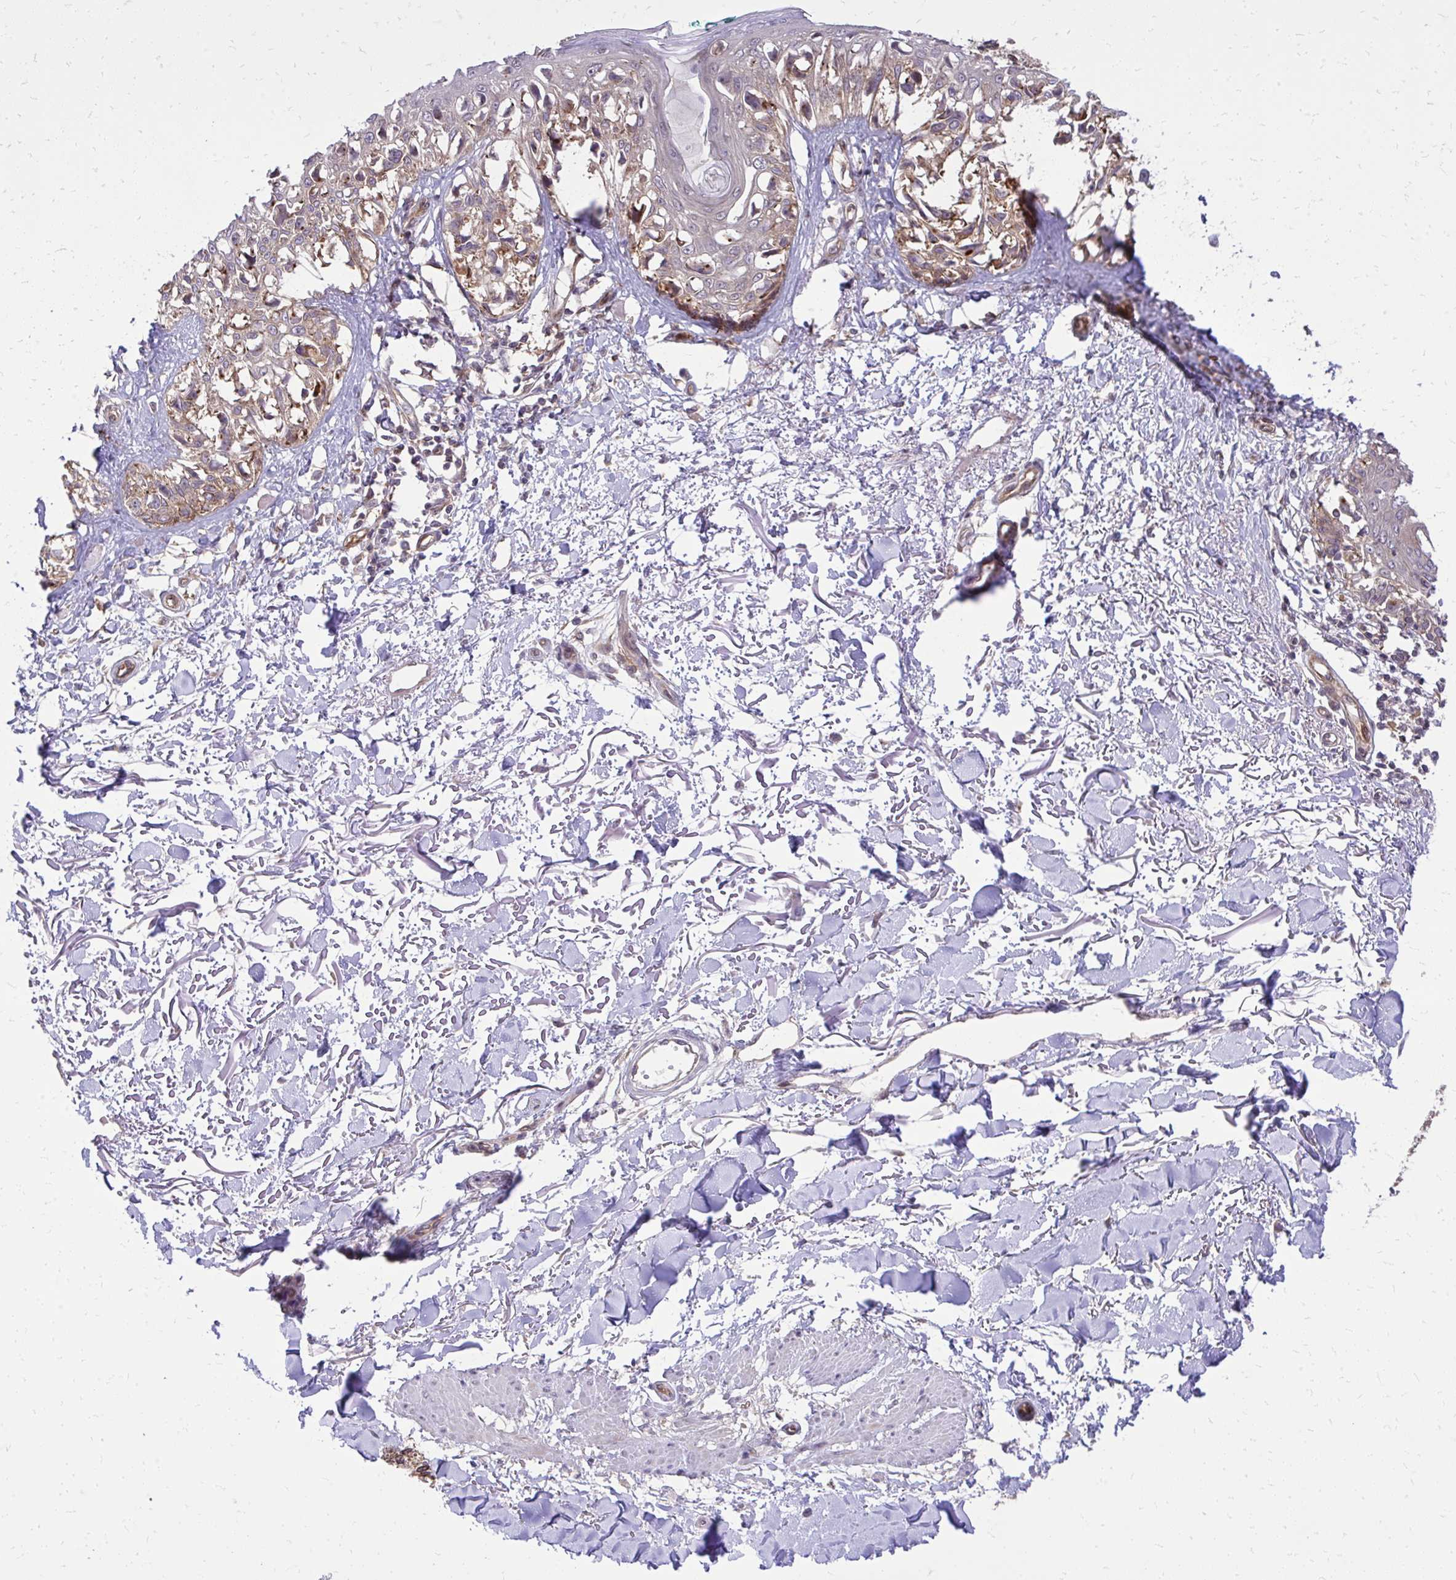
{"staining": {"intensity": "weak", "quantity": "25%-75%", "location": "cytoplasmic/membranous"}, "tissue": "melanoma", "cell_type": "Tumor cells", "image_type": "cancer", "snomed": [{"axis": "morphology", "description": "Malignant melanoma, NOS"}, {"axis": "topography", "description": "Skin"}], "caption": "Protein analysis of malignant melanoma tissue exhibits weak cytoplasmic/membranous positivity in about 25%-75% of tumor cells. (brown staining indicates protein expression, while blue staining denotes nuclei).", "gene": "PPP5C", "patient": {"sex": "male", "age": 73}}